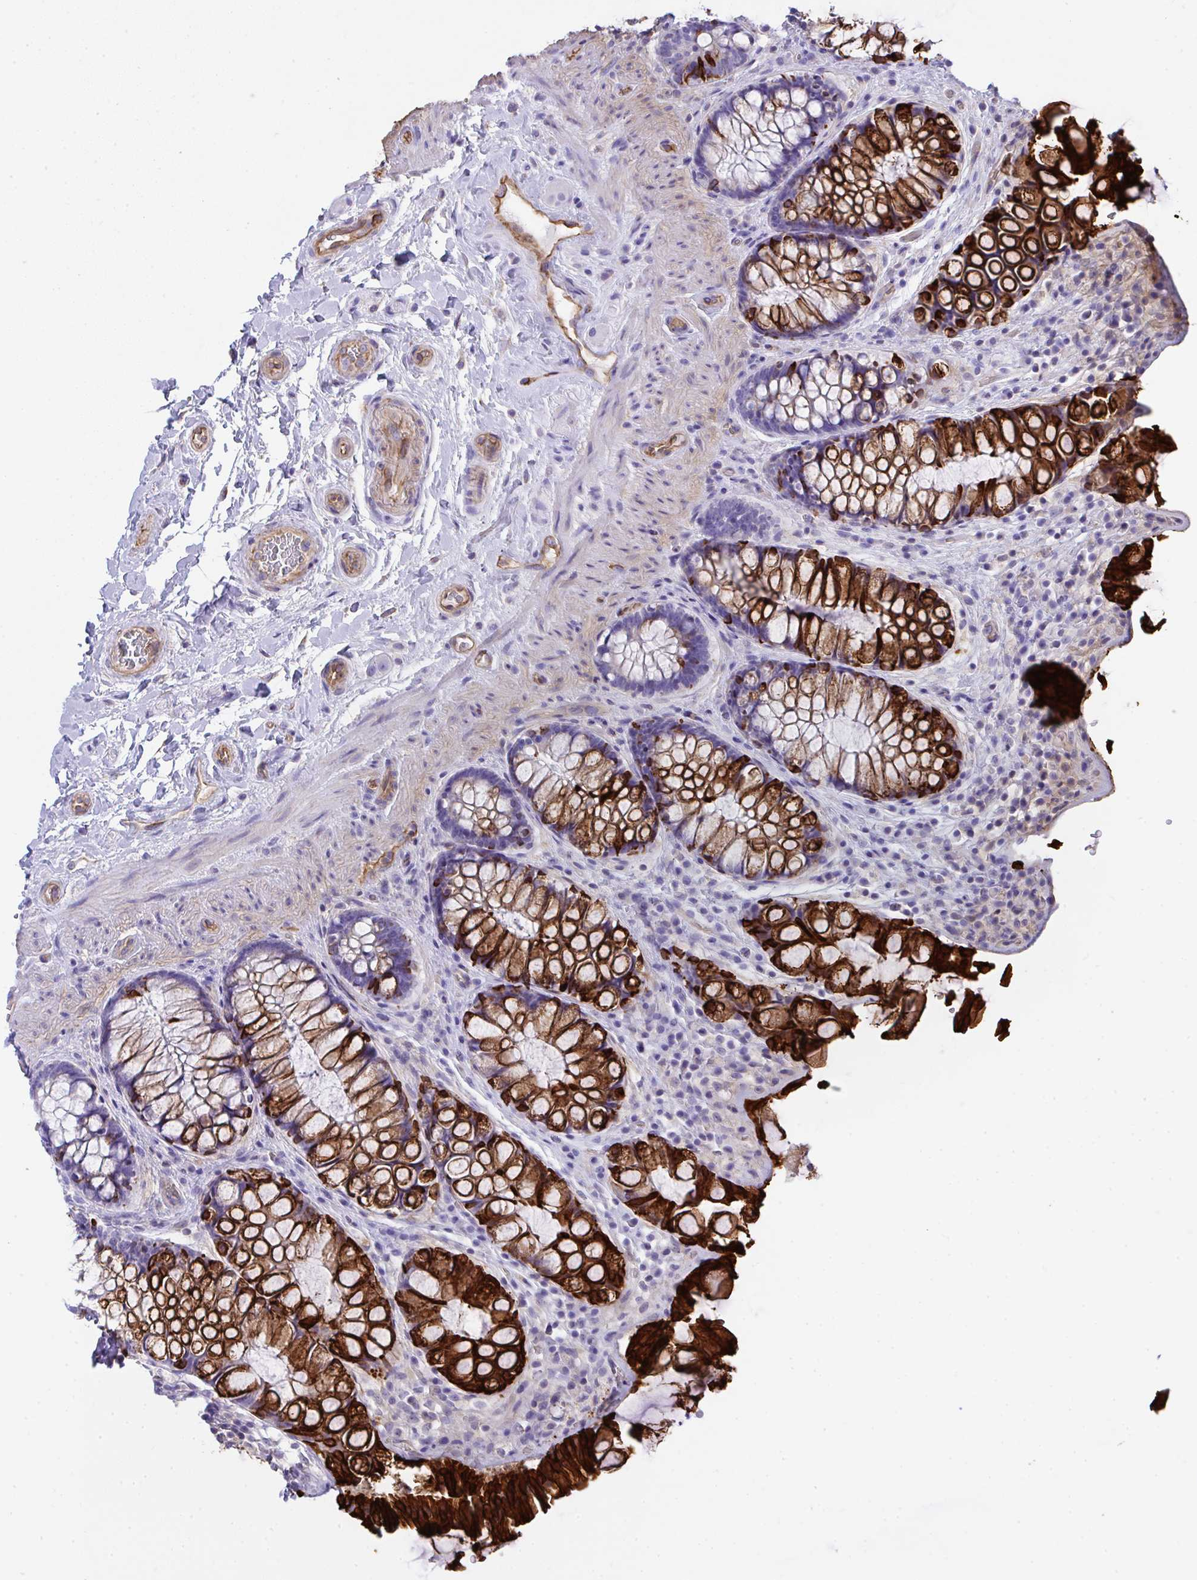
{"staining": {"intensity": "strong", "quantity": "25%-75%", "location": "cytoplasmic/membranous"}, "tissue": "rectum", "cell_type": "Glandular cells", "image_type": "normal", "snomed": [{"axis": "morphology", "description": "Normal tissue, NOS"}, {"axis": "topography", "description": "Rectum"}], "caption": "Strong cytoplasmic/membranous expression is identified in about 25%-75% of glandular cells in normal rectum. The protein of interest is stained brown, and the nuclei are stained in blue (DAB (3,3'-diaminobenzidine) IHC with brightfield microscopy, high magnification).", "gene": "TNFAIP8", "patient": {"sex": "female", "age": 58}}